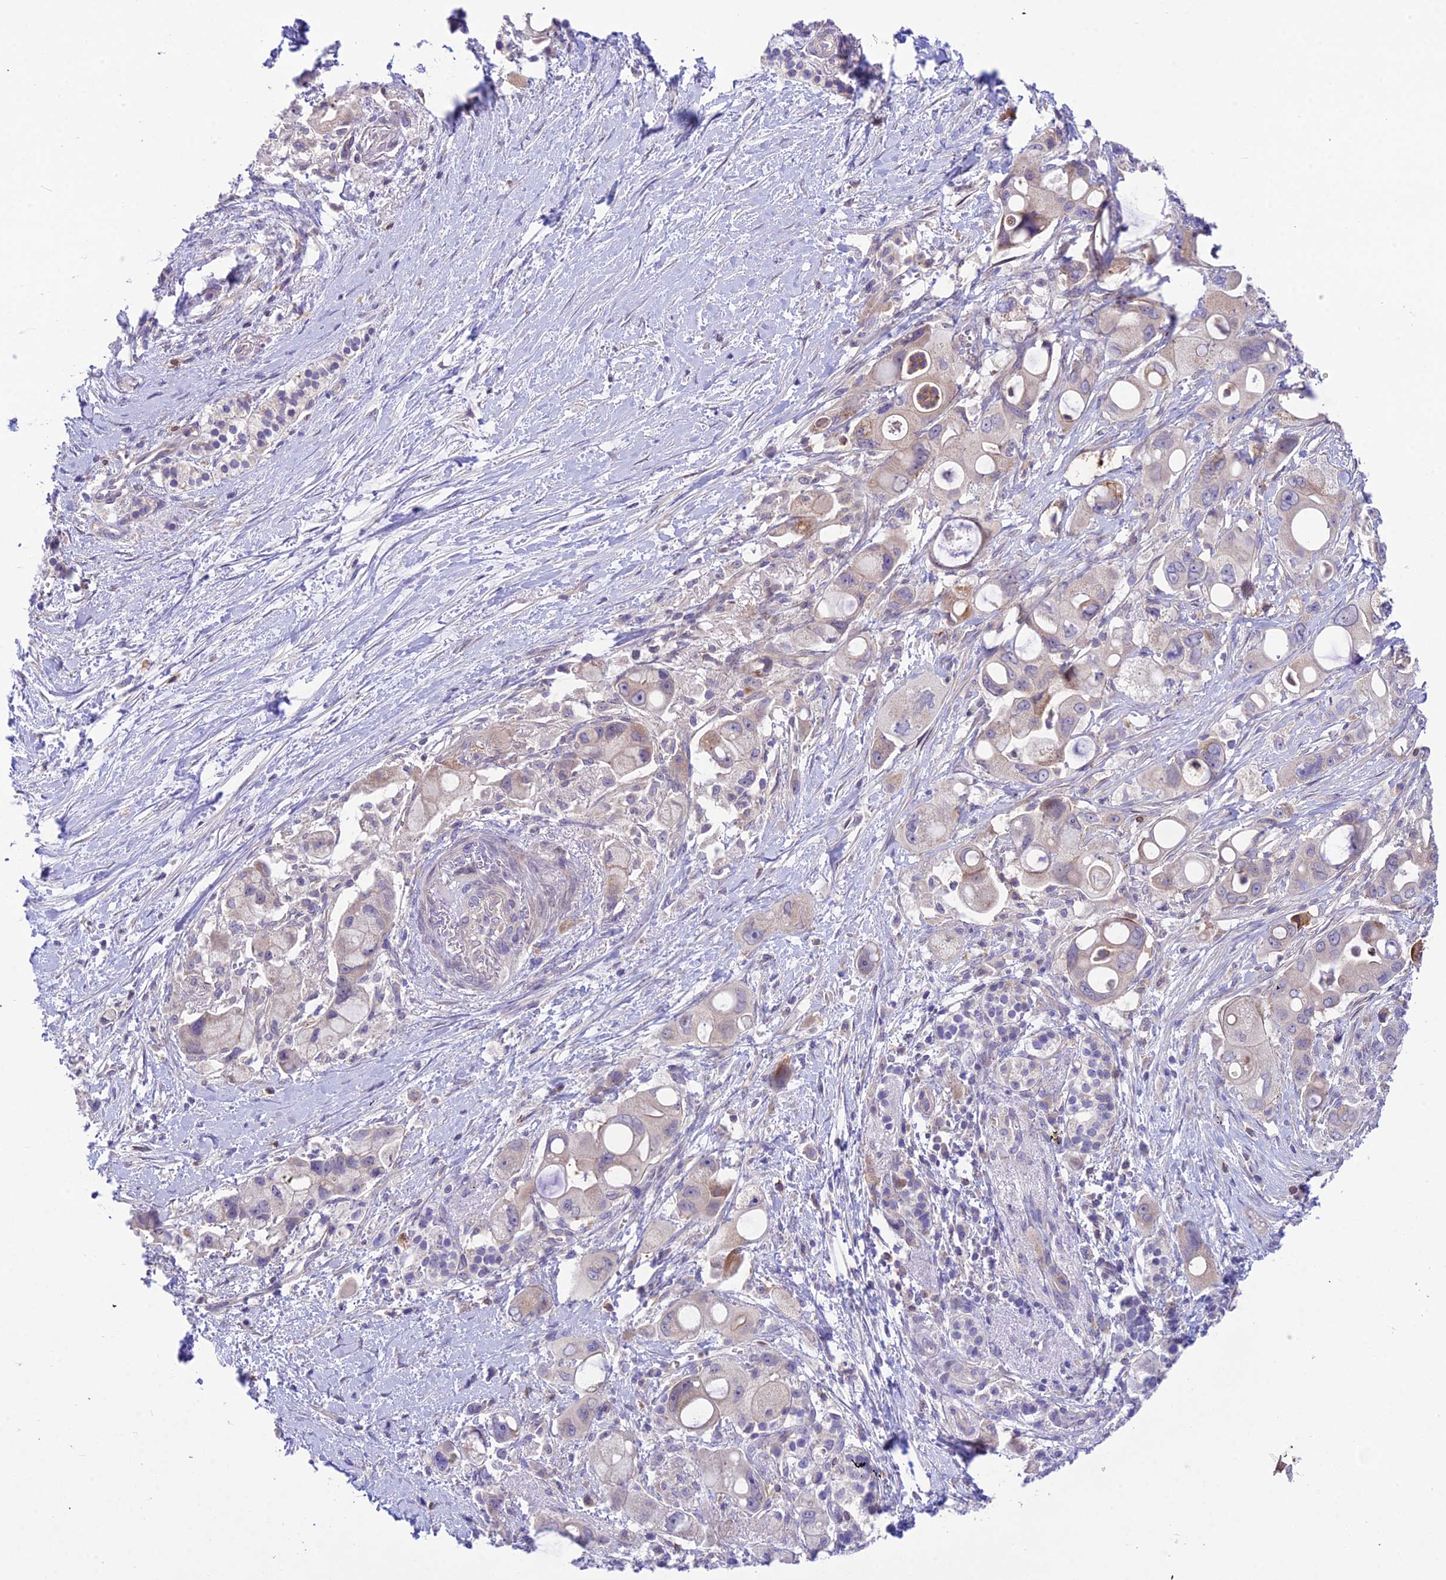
{"staining": {"intensity": "weak", "quantity": "<25%", "location": "cytoplasmic/membranous"}, "tissue": "pancreatic cancer", "cell_type": "Tumor cells", "image_type": "cancer", "snomed": [{"axis": "morphology", "description": "Adenocarcinoma, NOS"}, {"axis": "topography", "description": "Pancreas"}], "caption": "This image is of pancreatic cancer (adenocarcinoma) stained with immunohistochemistry (IHC) to label a protein in brown with the nuclei are counter-stained blue. There is no expression in tumor cells.", "gene": "TRIM43B", "patient": {"sex": "male", "age": 68}}